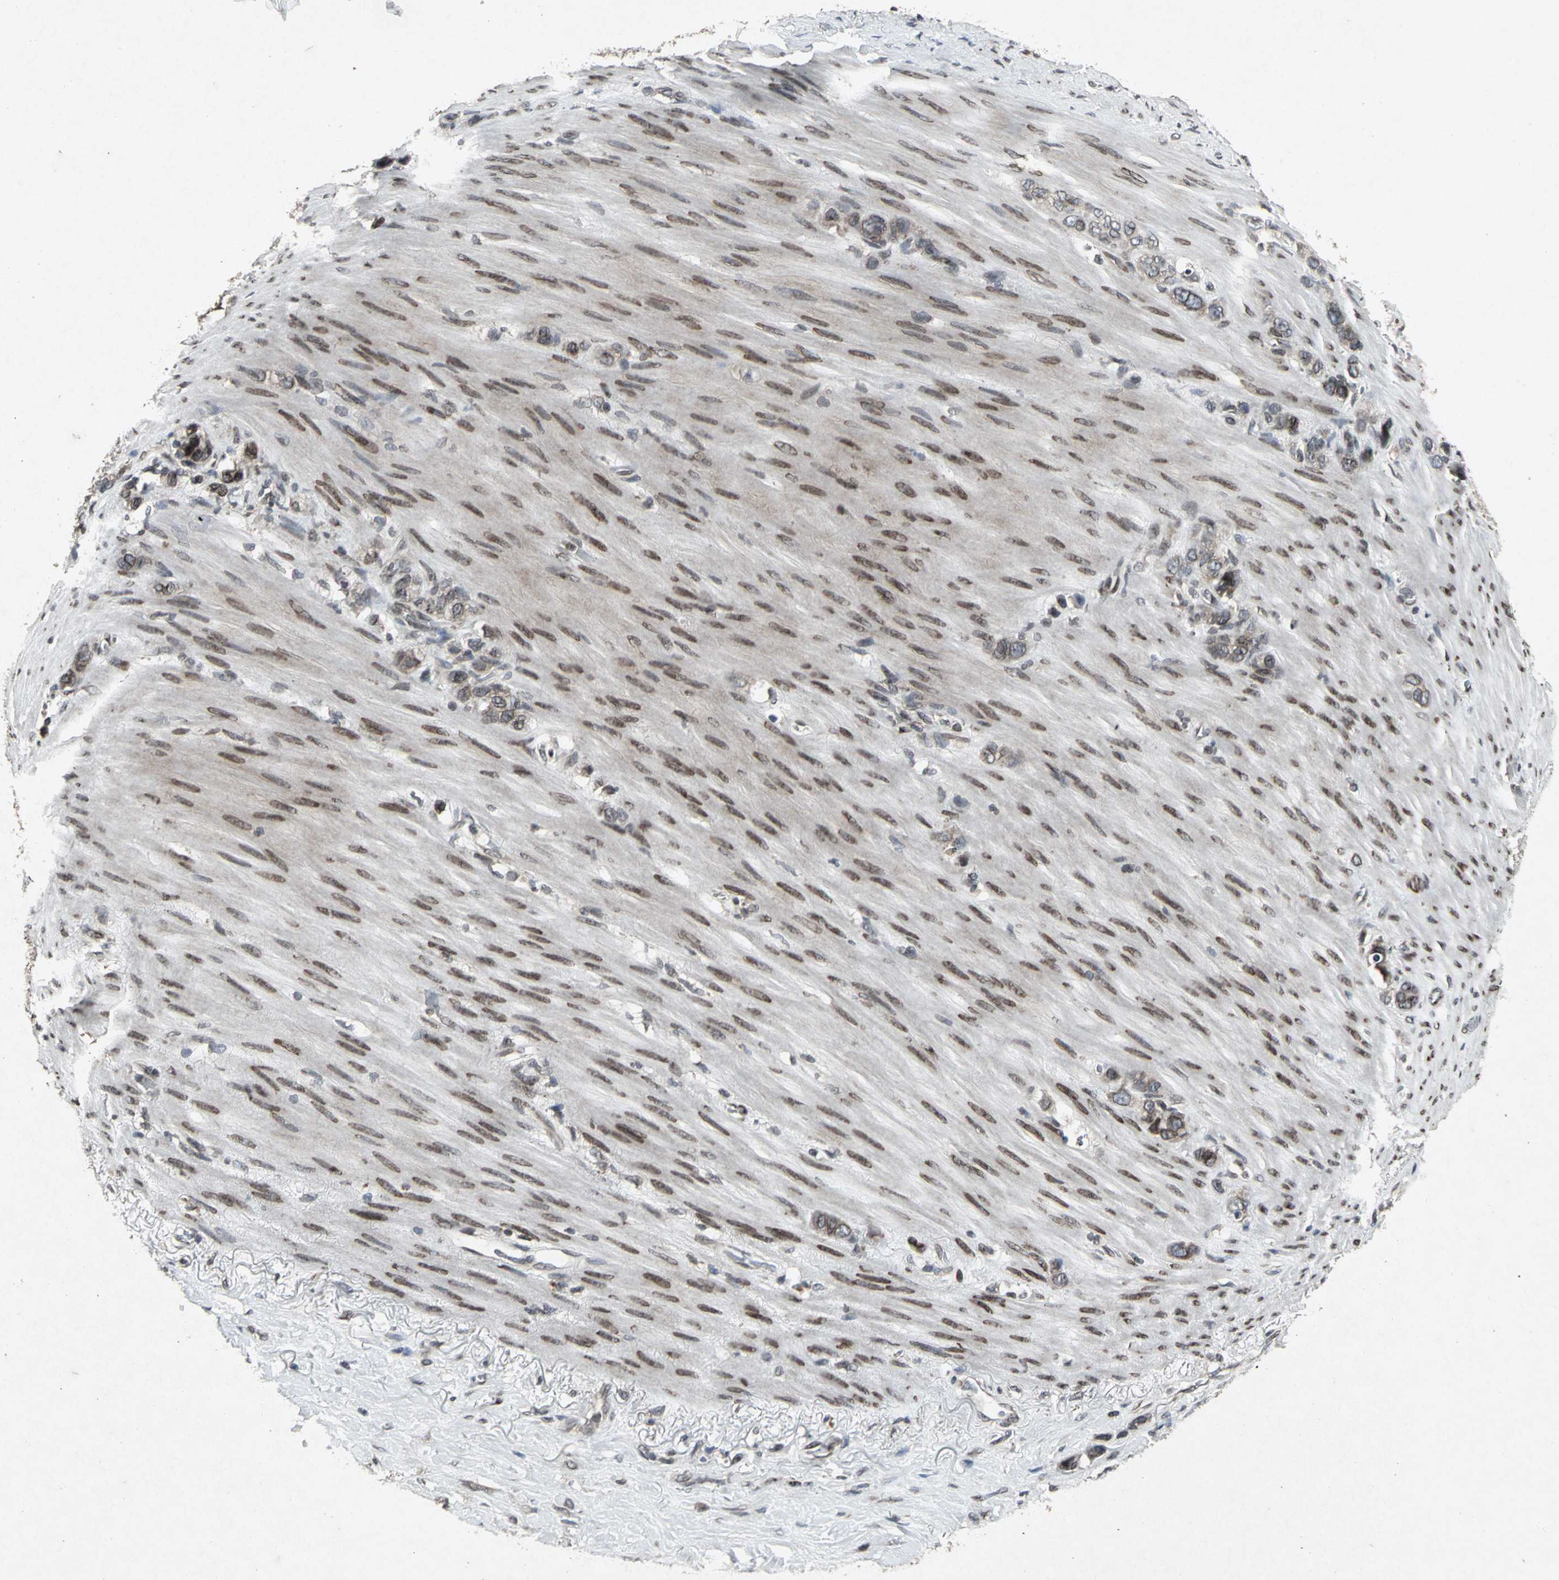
{"staining": {"intensity": "moderate", "quantity": ">75%", "location": "cytoplasmic/membranous"}, "tissue": "stomach cancer", "cell_type": "Tumor cells", "image_type": "cancer", "snomed": [{"axis": "morphology", "description": "Normal tissue, NOS"}, {"axis": "morphology", "description": "Adenocarcinoma, NOS"}, {"axis": "morphology", "description": "Adenocarcinoma, High grade"}, {"axis": "topography", "description": "Stomach, upper"}, {"axis": "topography", "description": "Stomach"}], "caption": "Moderate cytoplasmic/membranous expression for a protein is present in approximately >75% of tumor cells of high-grade adenocarcinoma (stomach) using immunohistochemistry.", "gene": "SH2B3", "patient": {"sex": "female", "age": 65}}